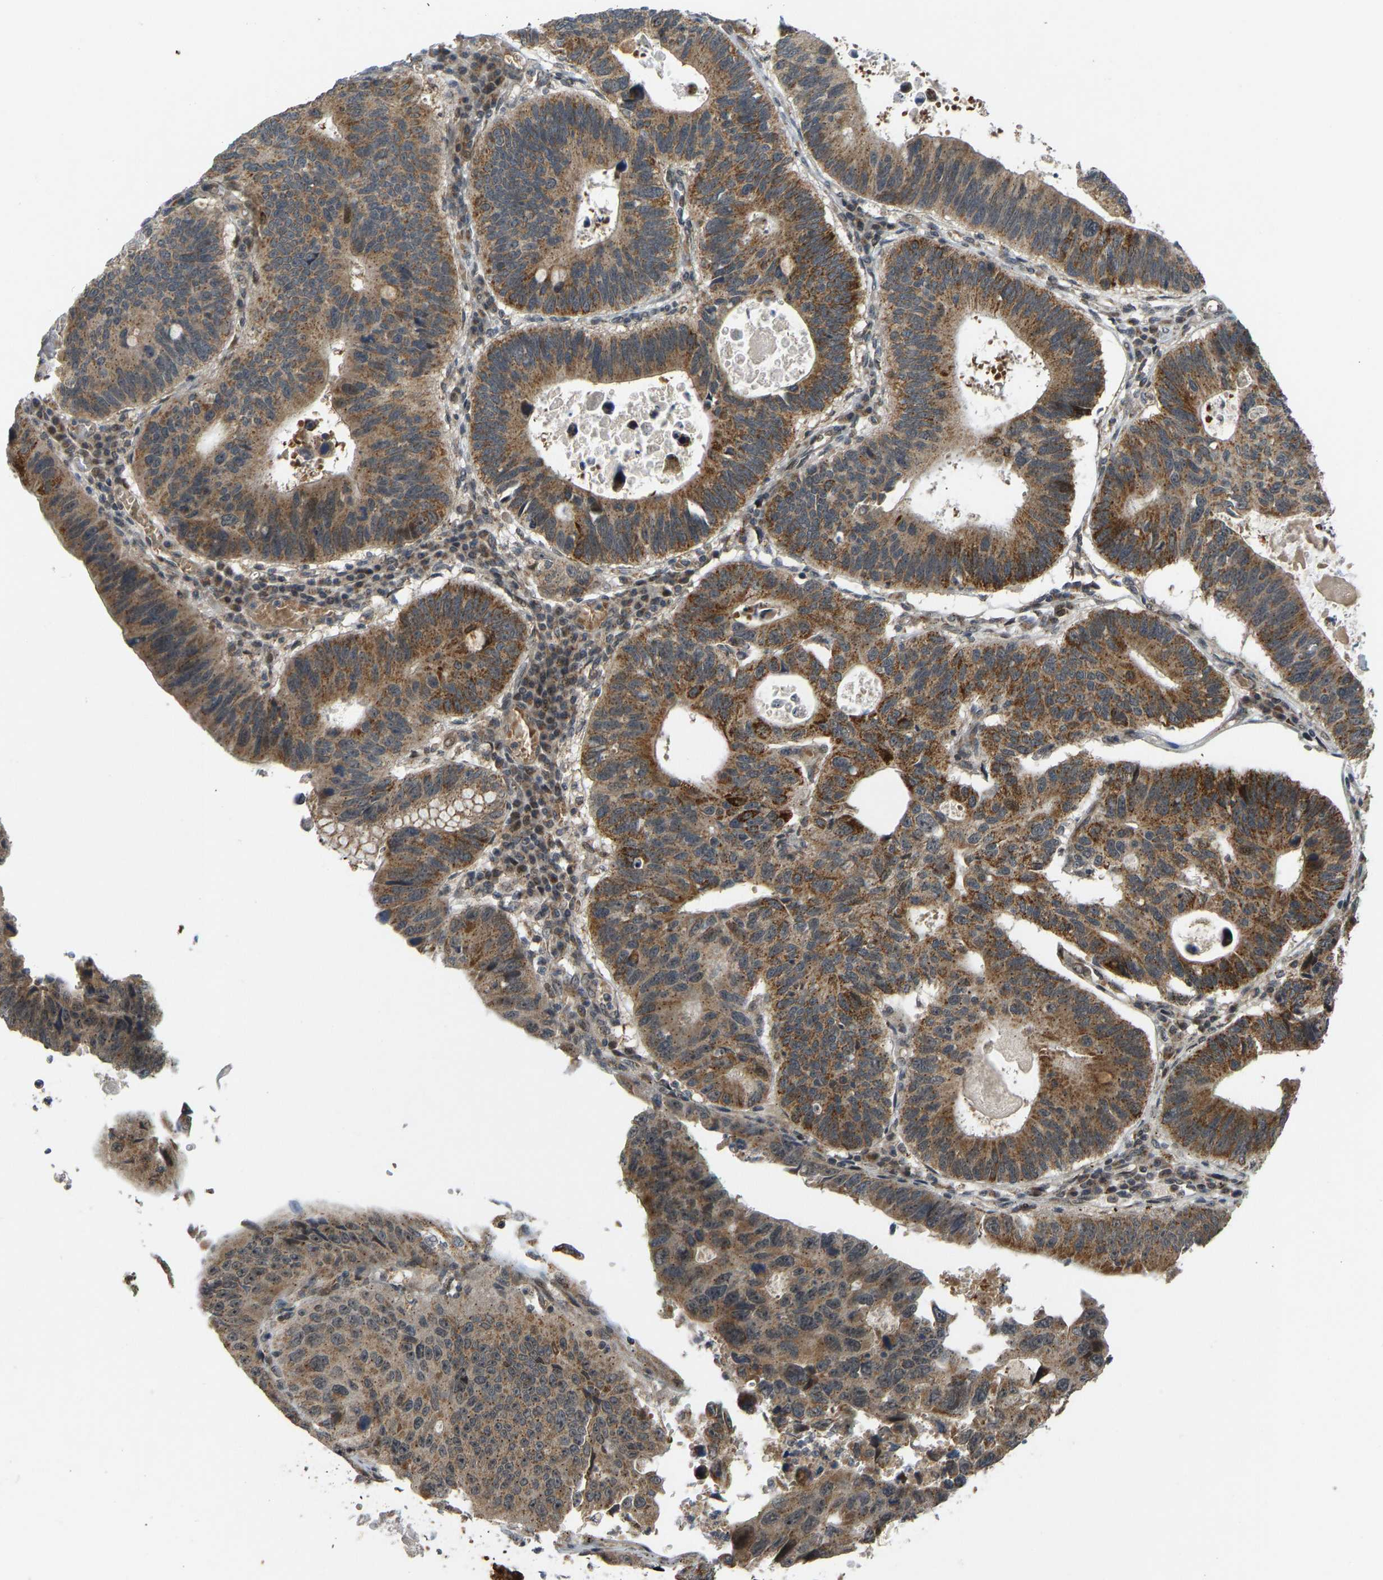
{"staining": {"intensity": "moderate", "quantity": ">75%", "location": "cytoplasmic/membranous"}, "tissue": "stomach cancer", "cell_type": "Tumor cells", "image_type": "cancer", "snomed": [{"axis": "morphology", "description": "Adenocarcinoma, NOS"}, {"axis": "topography", "description": "Stomach"}], "caption": "High-power microscopy captured an immunohistochemistry photomicrograph of adenocarcinoma (stomach), revealing moderate cytoplasmic/membranous staining in approximately >75% of tumor cells.", "gene": "ACADS", "patient": {"sex": "male", "age": 59}}